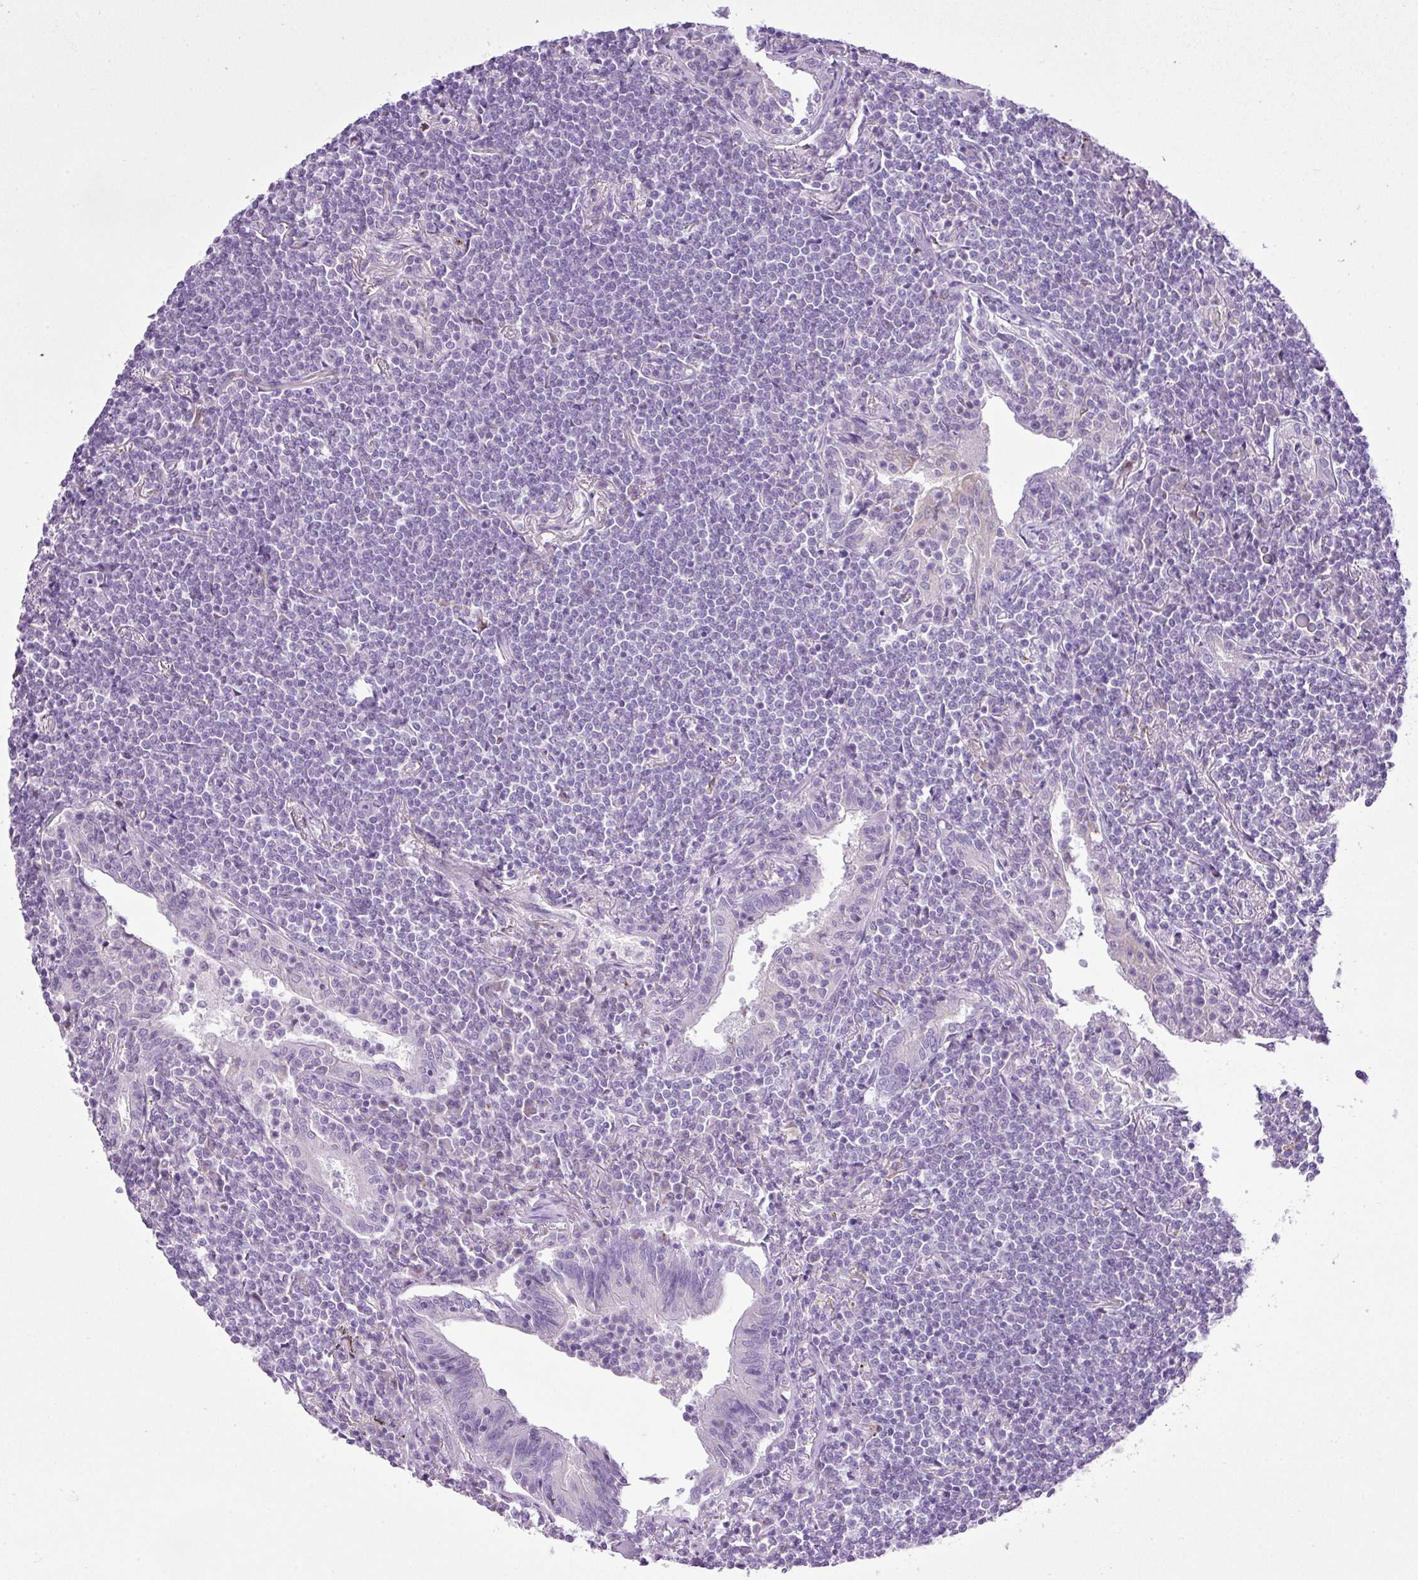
{"staining": {"intensity": "negative", "quantity": "none", "location": "none"}, "tissue": "lymphoma", "cell_type": "Tumor cells", "image_type": "cancer", "snomed": [{"axis": "morphology", "description": "Malignant lymphoma, non-Hodgkin's type, Low grade"}, {"axis": "topography", "description": "Lung"}], "caption": "IHC of lymphoma exhibits no positivity in tumor cells.", "gene": "FAM43A", "patient": {"sex": "female", "age": 71}}